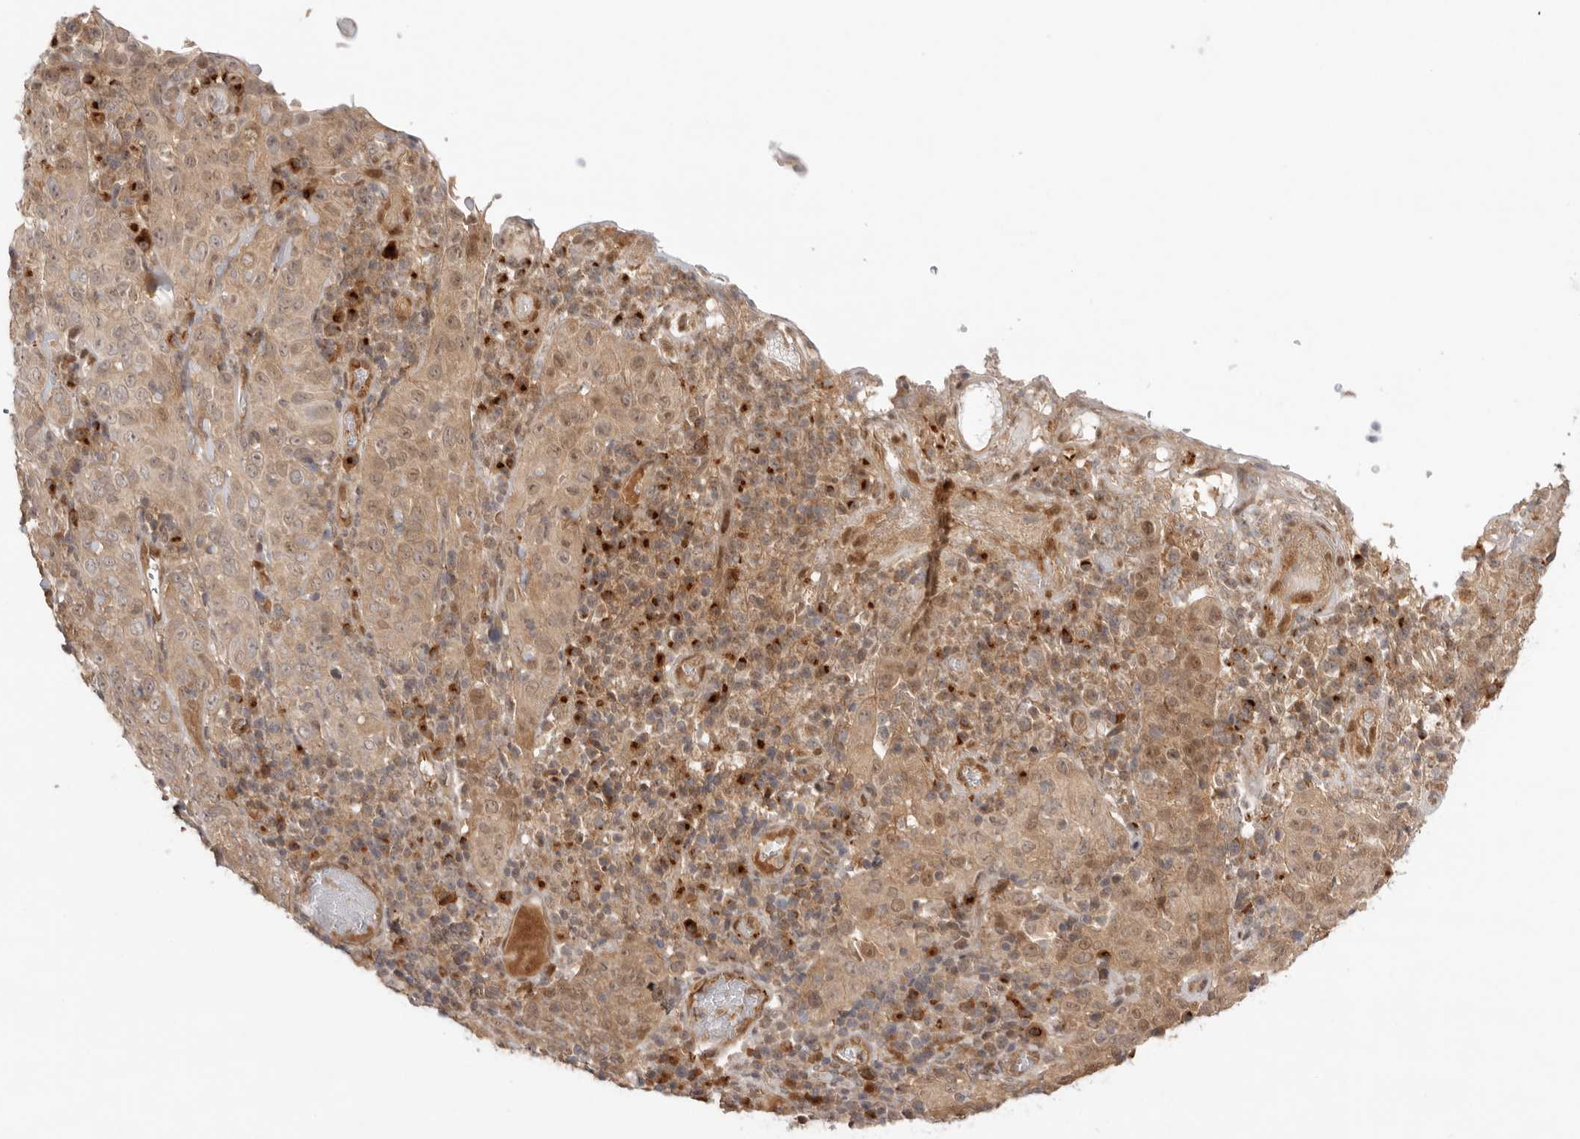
{"staining": {"intensity": "weak", "quantity": ">75%", "location": "cytoplasmic/membranous"}, "tissue": "cervical cancer", "cell_type": "Tumor cells", "image_type": "cancer", "snomed": [{"axis": "morphology", "description": "Squamous cell carcinoma, NOS"}, {"axis": "topography", "description": "Cervix"}], "caption": "Immunohistochemical staining of human squamous cell carcinoma (cervical) displays low levels of weak cytoplasmic/membranous staining in approximately >75% of tumor cells.", "gene": "DCAF8", "patient": {"sex": "female", "age": 46}}